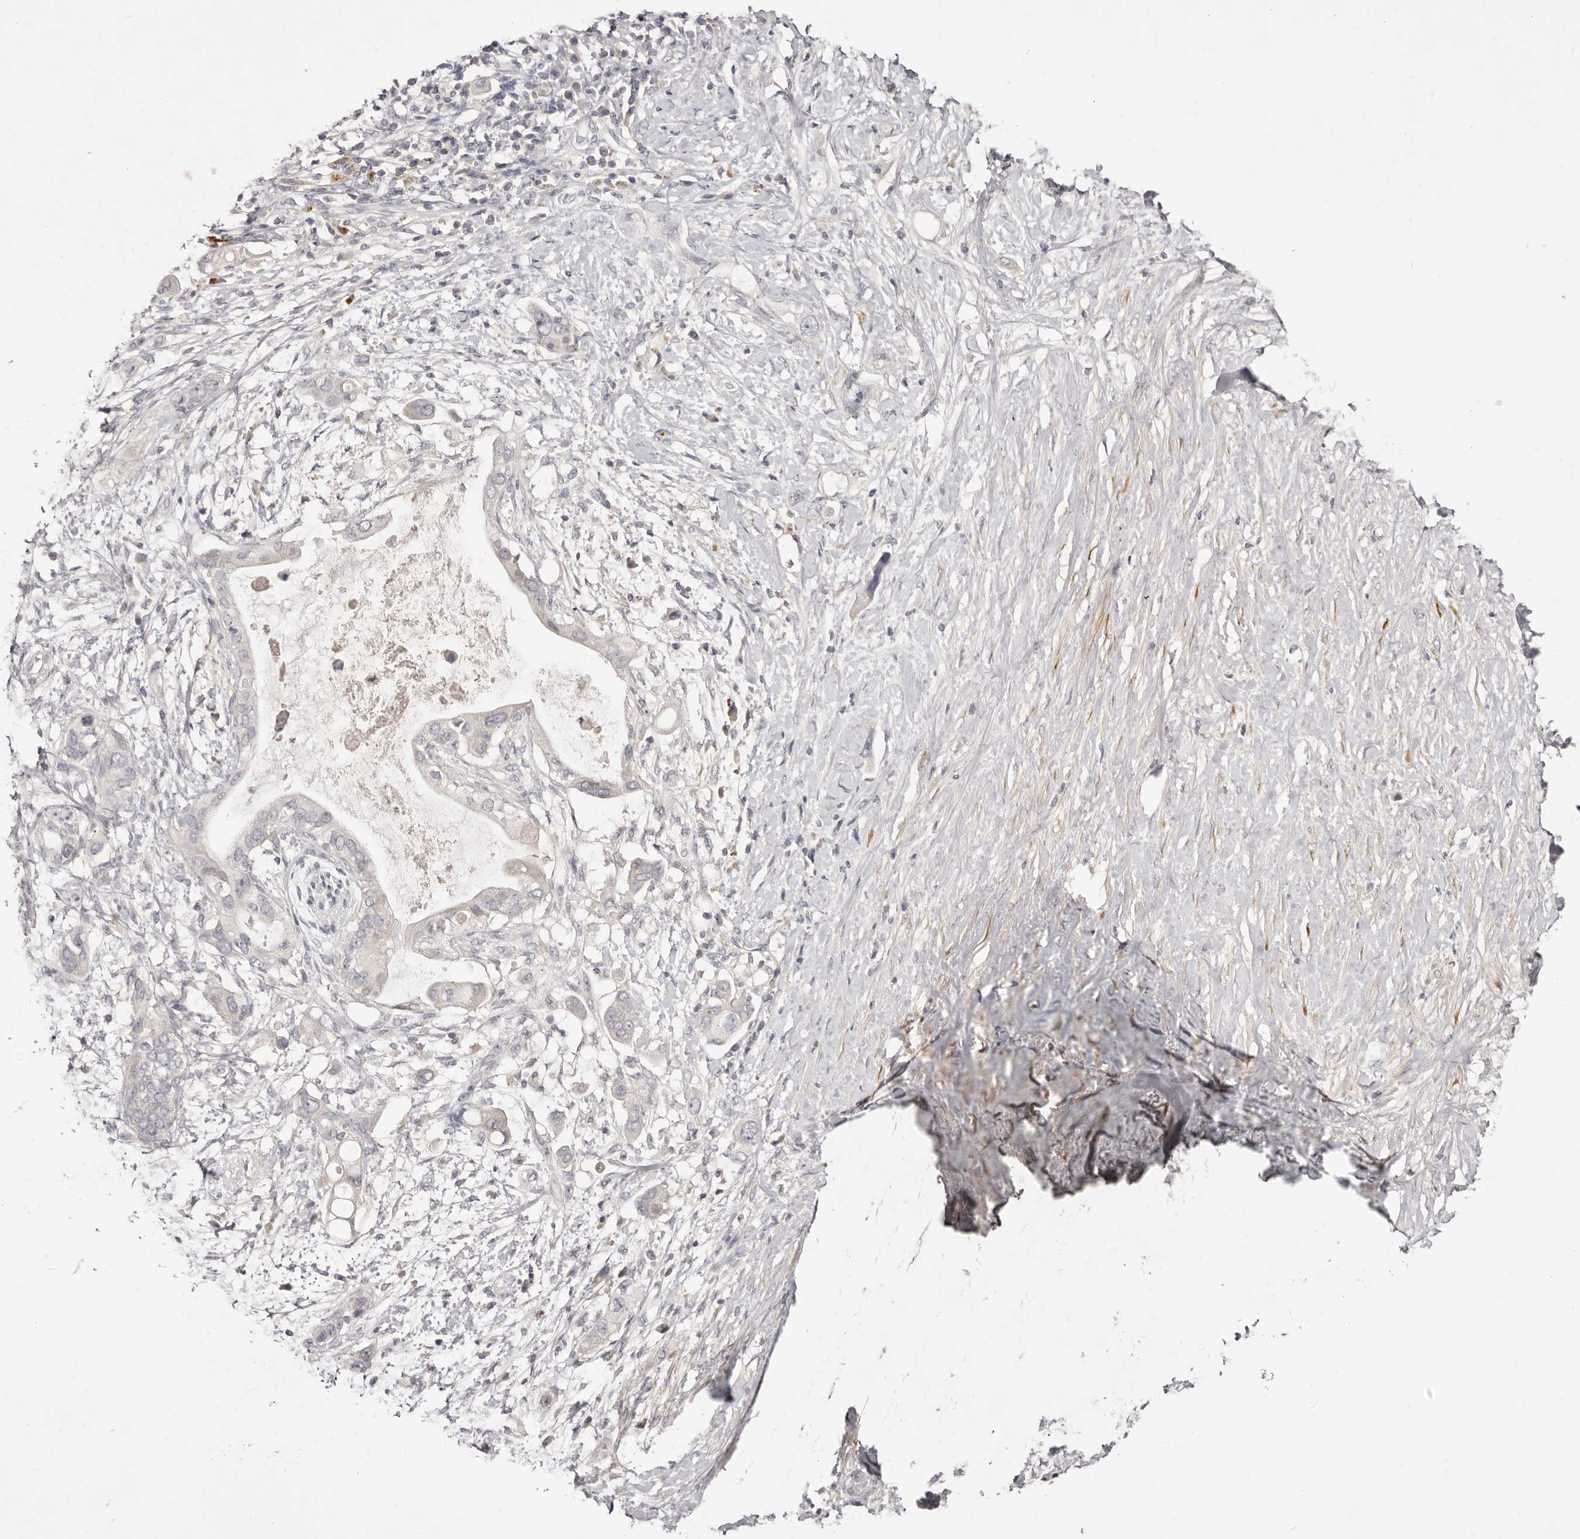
{"staining": {"intensity": "negative", "quantity": "none", "location": "none"}, "tissue": "pancreatic cancer", "cell_type": "Tumor cells", "image_type": "cancer", "snomed": [{"axis": "morphology", "description": "Adenocarcinoma, NOS"}, {"axis": "topography", "description": "Pancreas"}], "caption": "DAB (3,3'-diaminobenzidine) immunohistochemical staining of human pancreatic adenocarcinoma reveals no significant positivity in tumor cells.", "gene": "SCUBE2", "patient": {"sex": "female", "age": 56}}